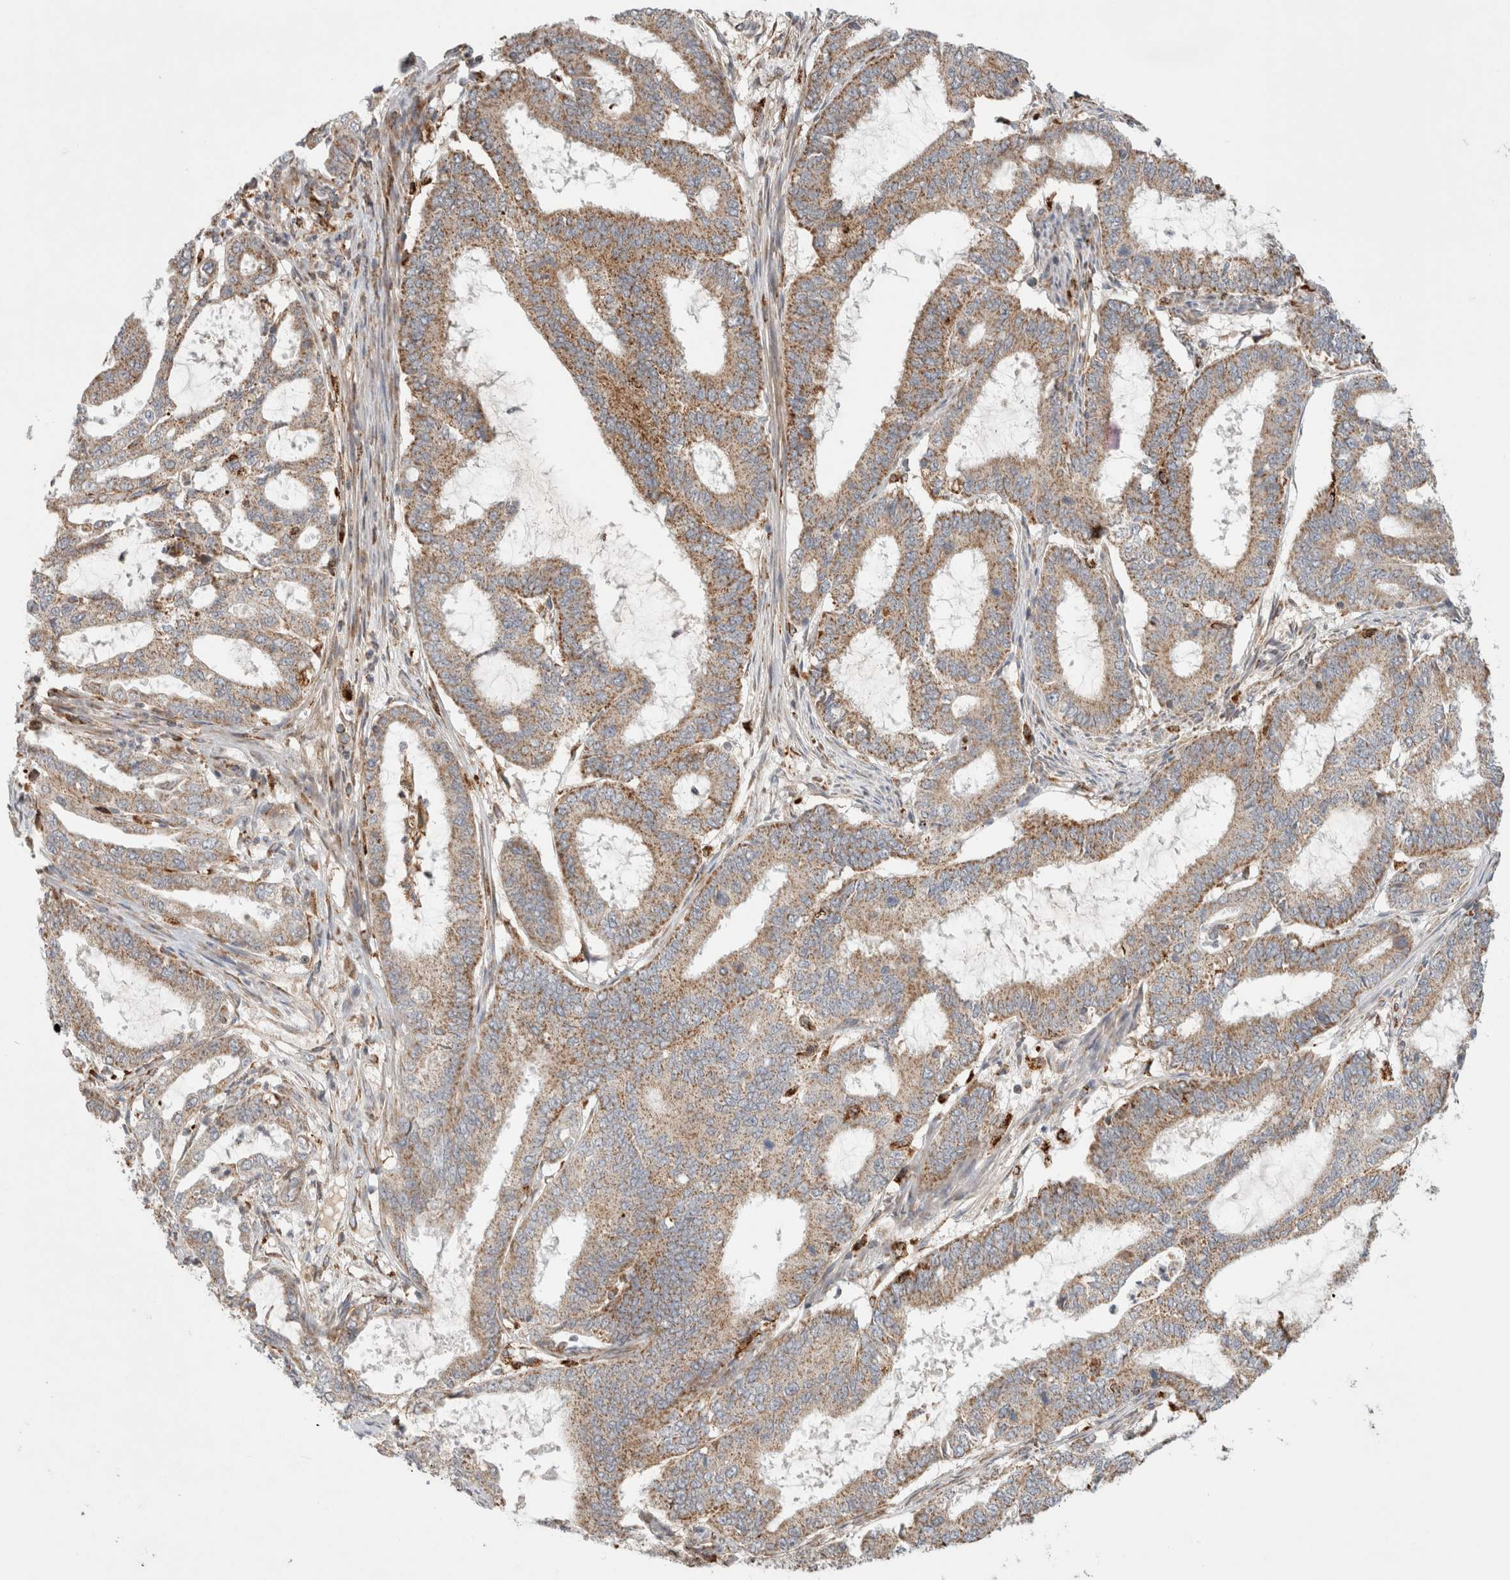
{"staining": {"intensity": "moderate", "quantity": ">75%", "location": "cytoplasmic/membranous"}, "tissue": "endometrial cancer", "cell_type": "Tumor cells", "image_type": "cancer", "snomed": [{"axis": "morphology", "description": "Adenocarcinoma, NOS"}, {"axis": "topography", "description": "Endometrium"}], "caption": "Immunohistochemistry (DAB) staining of endometrial cancer (adenocarcinoma) exhibits moderate cytoplasmic/membranous protein staining in approximately >75% of tumor cells. (Brightfield microscopy of DAB IHC at high magnification).", "gene": "HROB", "patient": {"sex": "female", "age": 51}}